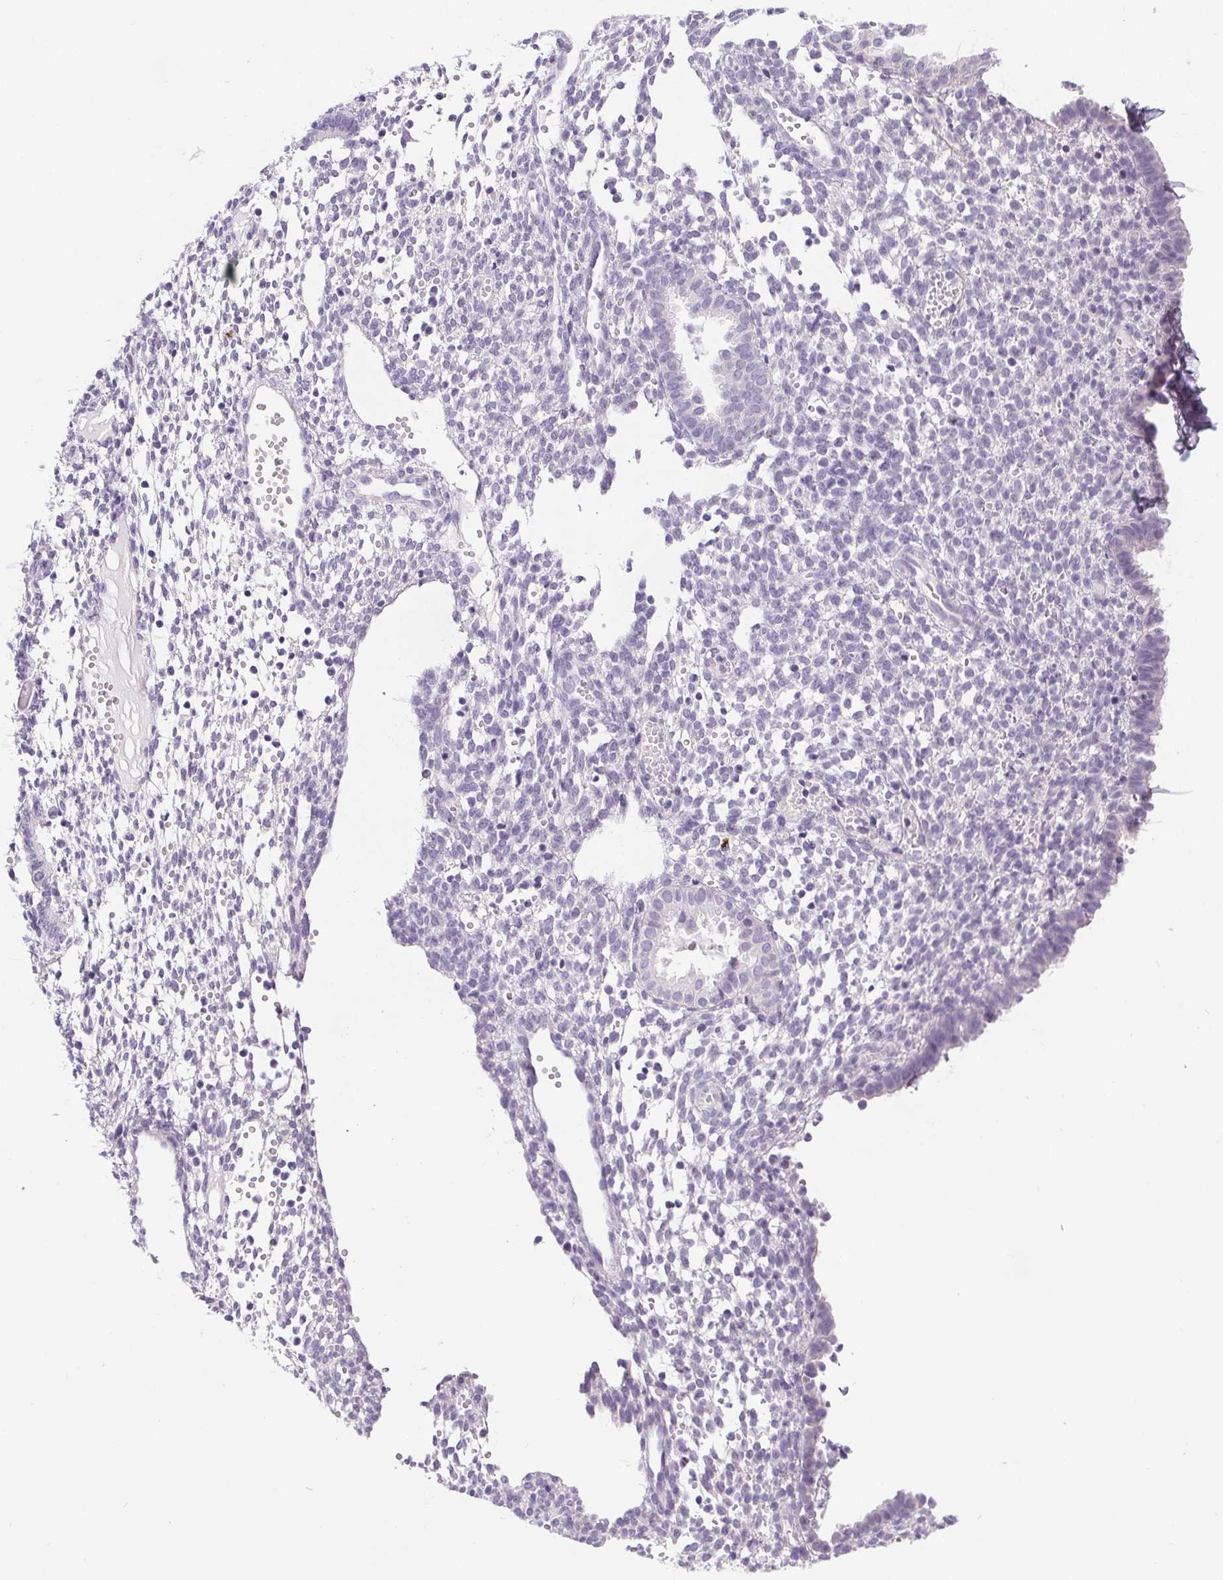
{"staining": {"intensity": "negative", "quantity": "none", "location": "none"}, "tissue": "endometrium", "cell_type": "Cells in endometrial stroma", "image_type": "normal", "snomed": [{"axis": "morphology", "description": "Normal tissue, NOS"}, {"axis": "topography", "description": "Endometrium"}], "caption": "IHC image of benign endometrium: human endometrium stained with DAB (3,3'-diaminobenzidine) displays no significant protein positivity in cells in endometrial stroma.", "gene": "ELAVL2", "patient": {"sex": "female", "age": 36}}